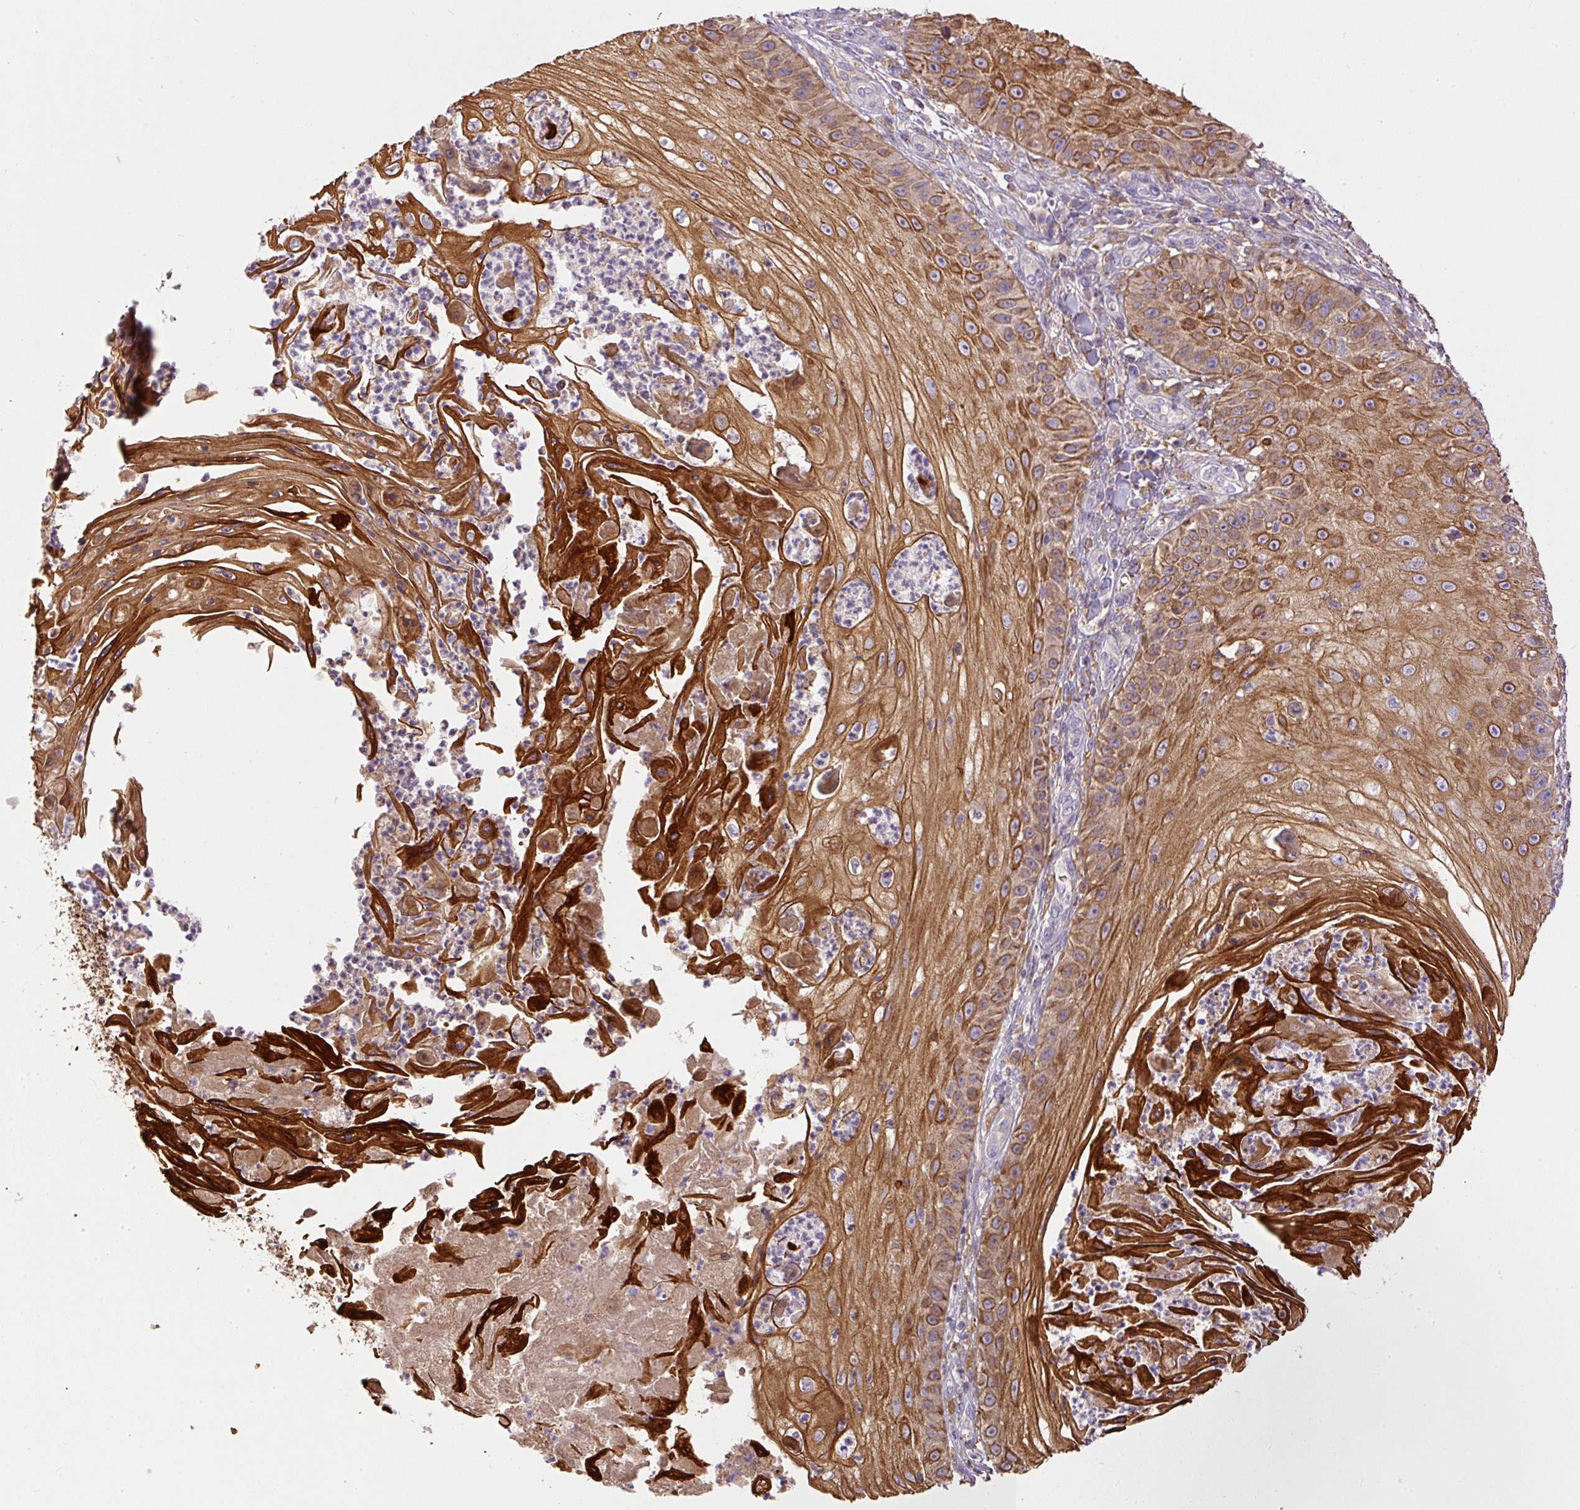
{"staining": {"intensity": "moderate", "quantity": ">75%", "location": "cytoplasmic/membranous"}, "tissue": "skin cancer", "cell_type": "Tumor cells", "image_type": "cancer", "snomed": [{"axis": "morphology", "description": "Squamous cell carcinoma, NOS"}, {"axis": "topography", "description": "Skin"}], "caption": "Immunohistochemical staining of skin cancer (squamous cell carcinoma) displays medium levels of moderate cytoplasmic/membranous protein positivity in approximately >75% of tumor cells. (Stains: DAB in brown, nuclei in blue, Microscopy: brightfield microscopy at high magnification).", "gene": "DAPK1", "patient": {"sex": "male", "age": 70}}